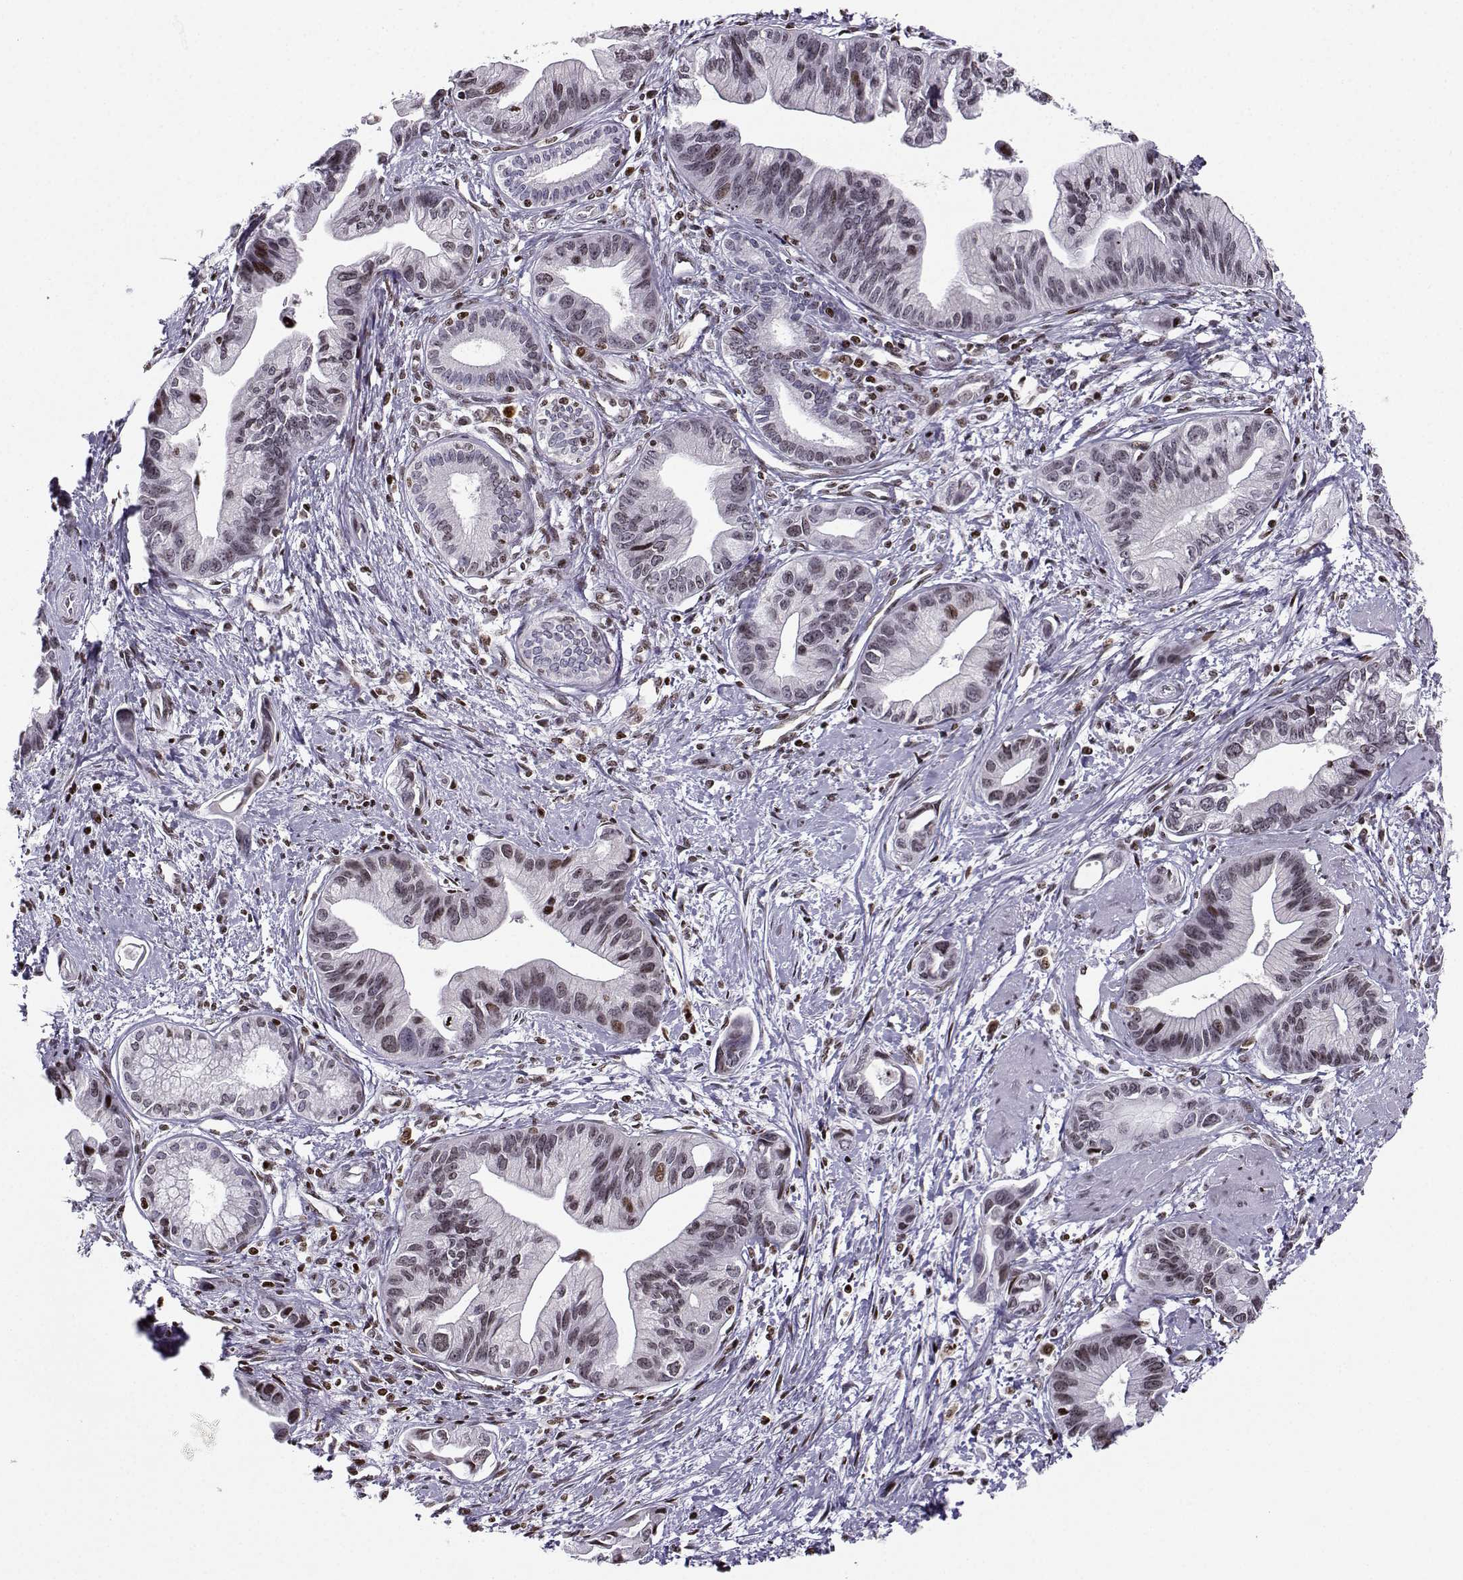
{"staining": {"intensity": "weak", "quantity": "<25%", "location": "nuclear"}, "tissue": "pancreatic cancer", "cell_type": "Tumor cells", "image_type": "cancer", "snomed": [{"axis": "morphology", "description": "Adenocarcinoma, NOS"}, {"axis": "topography", "description": "Pancreas"}], "caption": "Protein analysis of pancreatic adenocarcinoma exhibits no significant positivity in tumor cells. (IHC, brightfield microscopy, high magnification).", "gene": "ZNF19", "patient": {"sex": "female", "age": 61}}